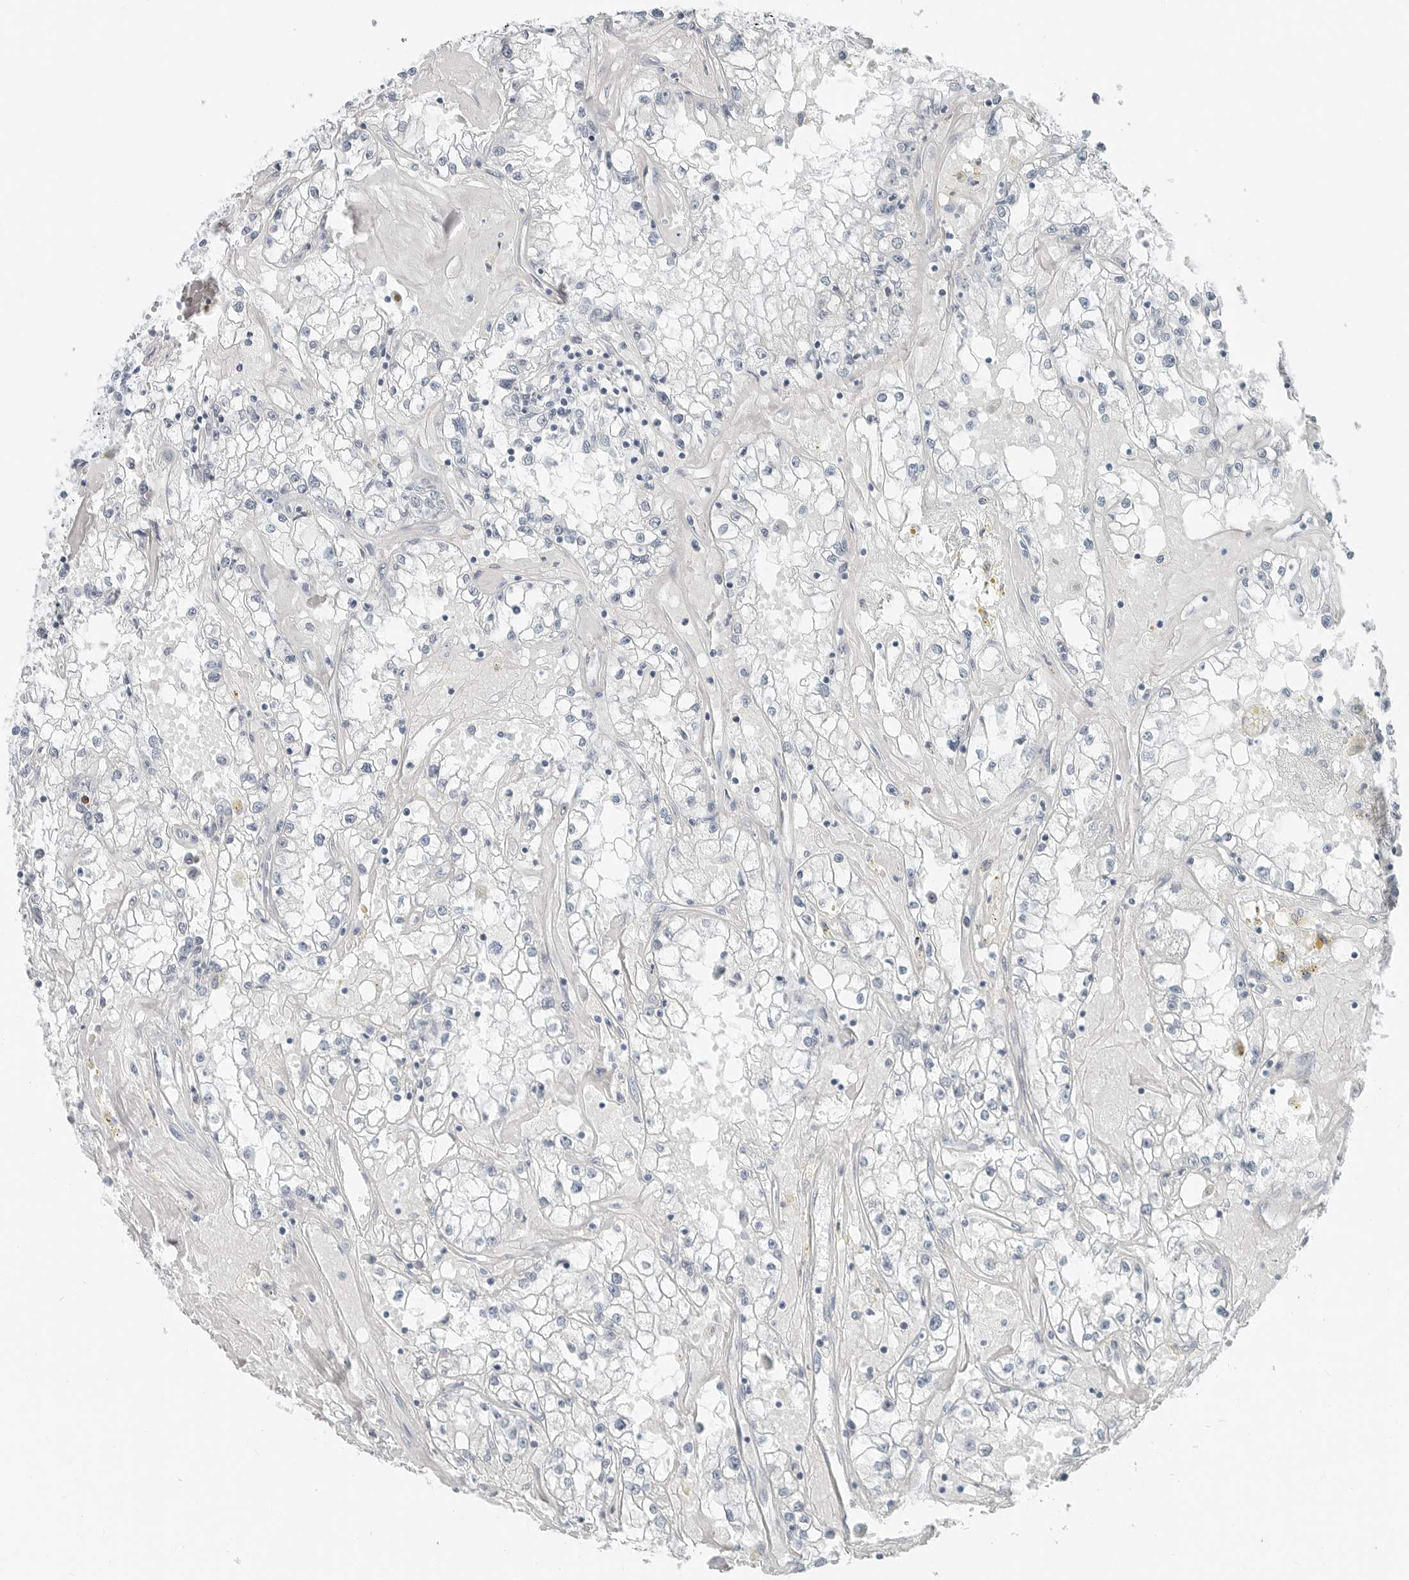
{"staining": {"intensity": "negative", "quantity": "none", "location": "none"}, "tissue": "renal cancer", "cell_type": "Tumor cells", "image_type": "cancer", "snomed": [{"axis": "morphology", "description": "Adenocarcinoma, NOS"}, {"axis": "topography", "description": "Kidney"}], "caption": "DAB (3,3'-diaminobenzidine) immunohistochemical staining of renal cancer demonstrates no significant expression in tumor cells.", "gene": "XIRP1", "patient": {"sex": "male", "age": 56}}